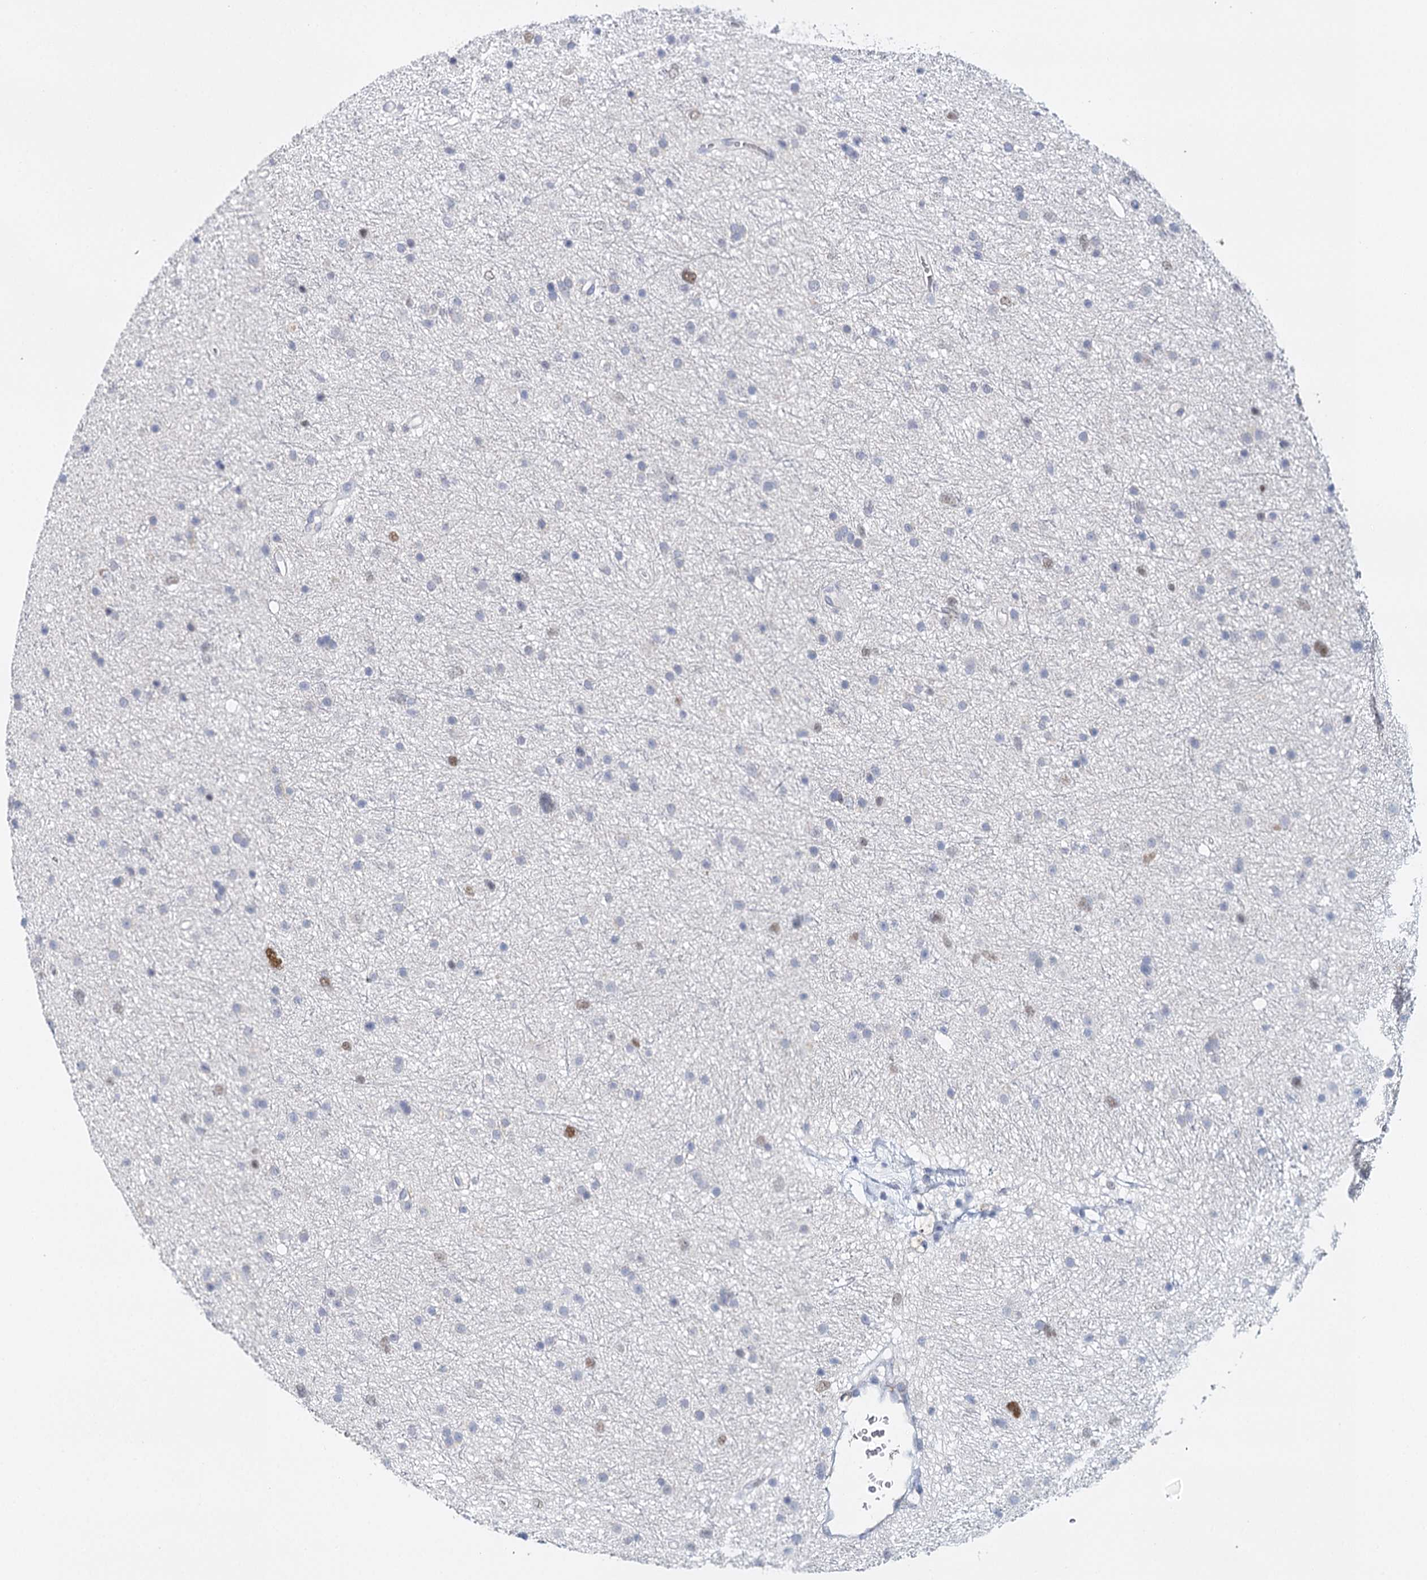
{"staining": {"intensity": "moderate", "quantity": "<25%", "location": "nuclear"}, "tissue": "glioma", "cell_type": "Tumor cells", "image_type": "cancer", "snomed": [{"axis": "morphology", "description": "Glioma, malignant, Low grade"}, {"axis": "topography", "description": "Cerebral cortex"}], "caption": "Immunohistochemistry photomicrograph of neoplastic tissue: glioma stained using immunohistochemistry (IHC) displays low levels of moderate protein expression localized specifically in the nuclear of tumor cells, appearing as a nuclear brown color.", "gene": "TP53", "patient": {"sex": "female", "age": 39}}